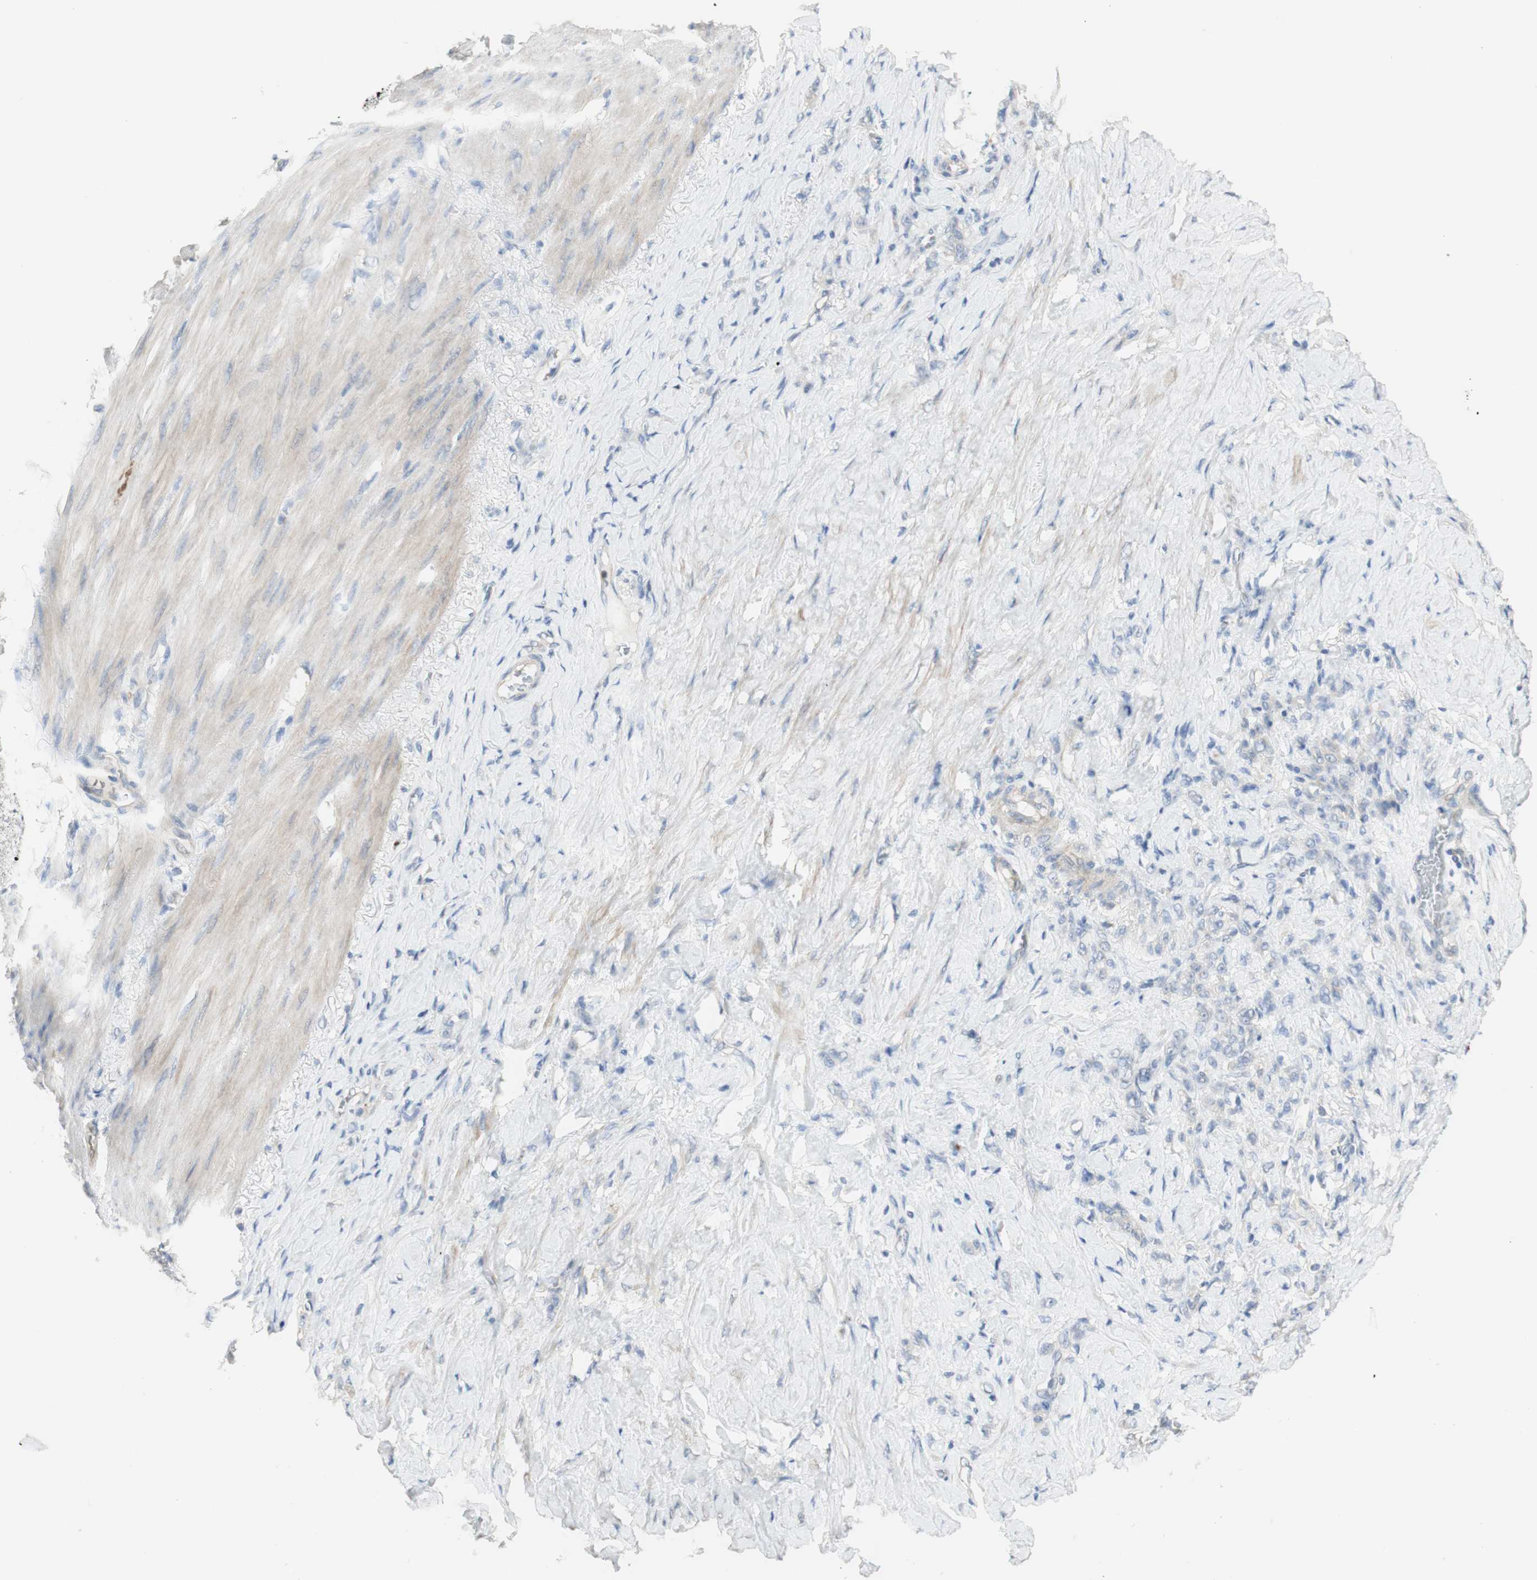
{"staining": {"intensity": "negative", "quantity": "none", "location": "none"}, "tissue": "stomach cancer", "cell_type": "Tumor cells", "image_type": "cancer", "snomed": [{"axis": "morphology", "description": "Adenocarcinoma, NOS"}, {"axis": "topography", "description": "Stomach"}], "caption": "Adenocarcinoma (stomach) was stained to show a protein in brown. There is no significant staining in tumor cells.", "gene": "MANEA", "patient": {"sex": "male", "age": 82}}